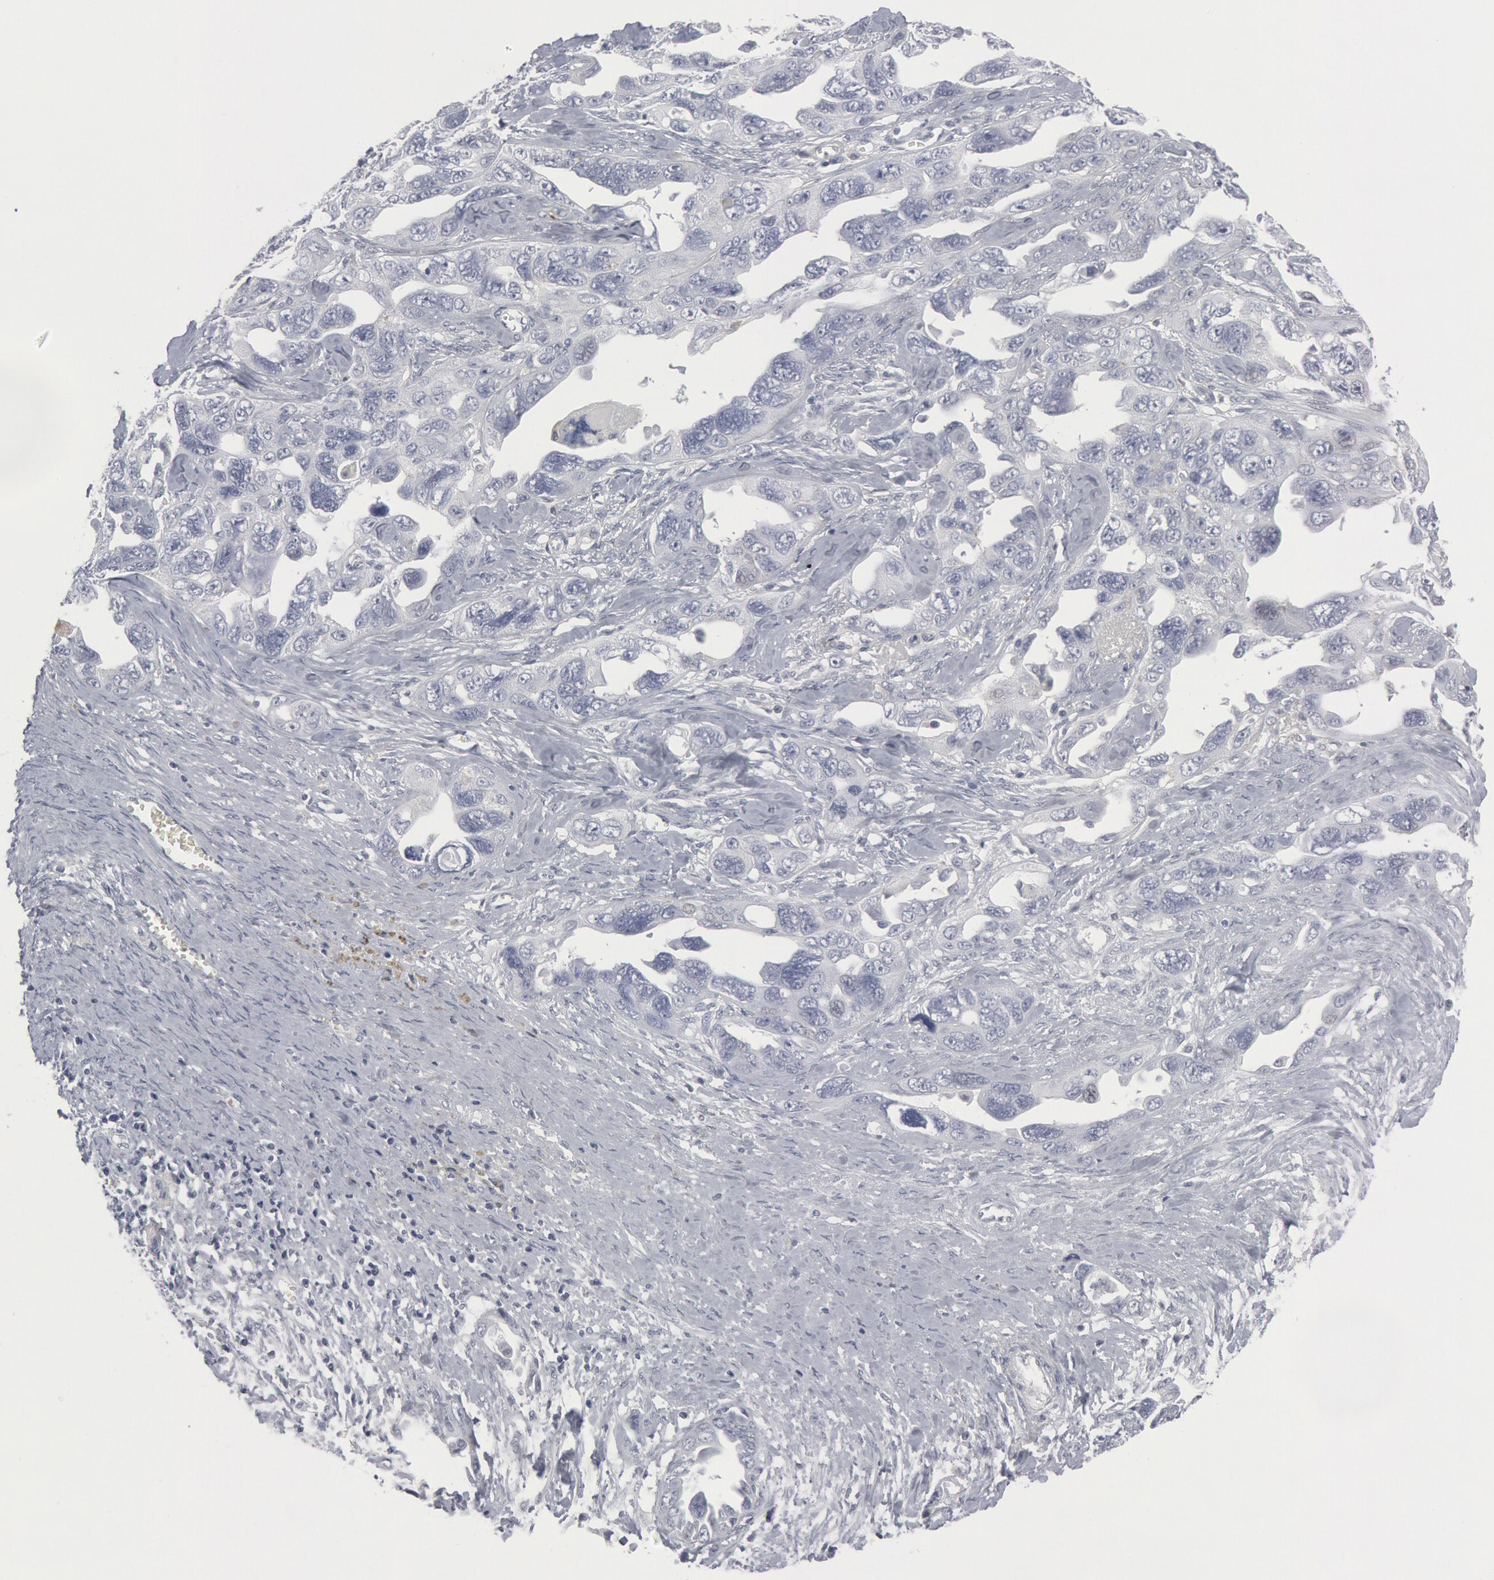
{"staining": {"intensity": "negative", "quantity": "none", "location": "none"}, "tissue": "ovarian cancer", "cell_type": "Tumor cells", "image_type": "cancer", "snomed": [{"axis": "morphology", "description": "Cystadenocarcinoma, serous, NOS"}, {"axis": "topography", "description": "Ovary"}], "caption": "Image shows no protein positivity in tumor cells of ovarian cancer tissue. Brightfield microscopy of IHC stained with DAB (3,3'-diaminobenzidine) (brown) and hematoxylin (blue), captured at high magnification.", "gene": "DMC1", "patient": {"sex": "female", "age": 63}}